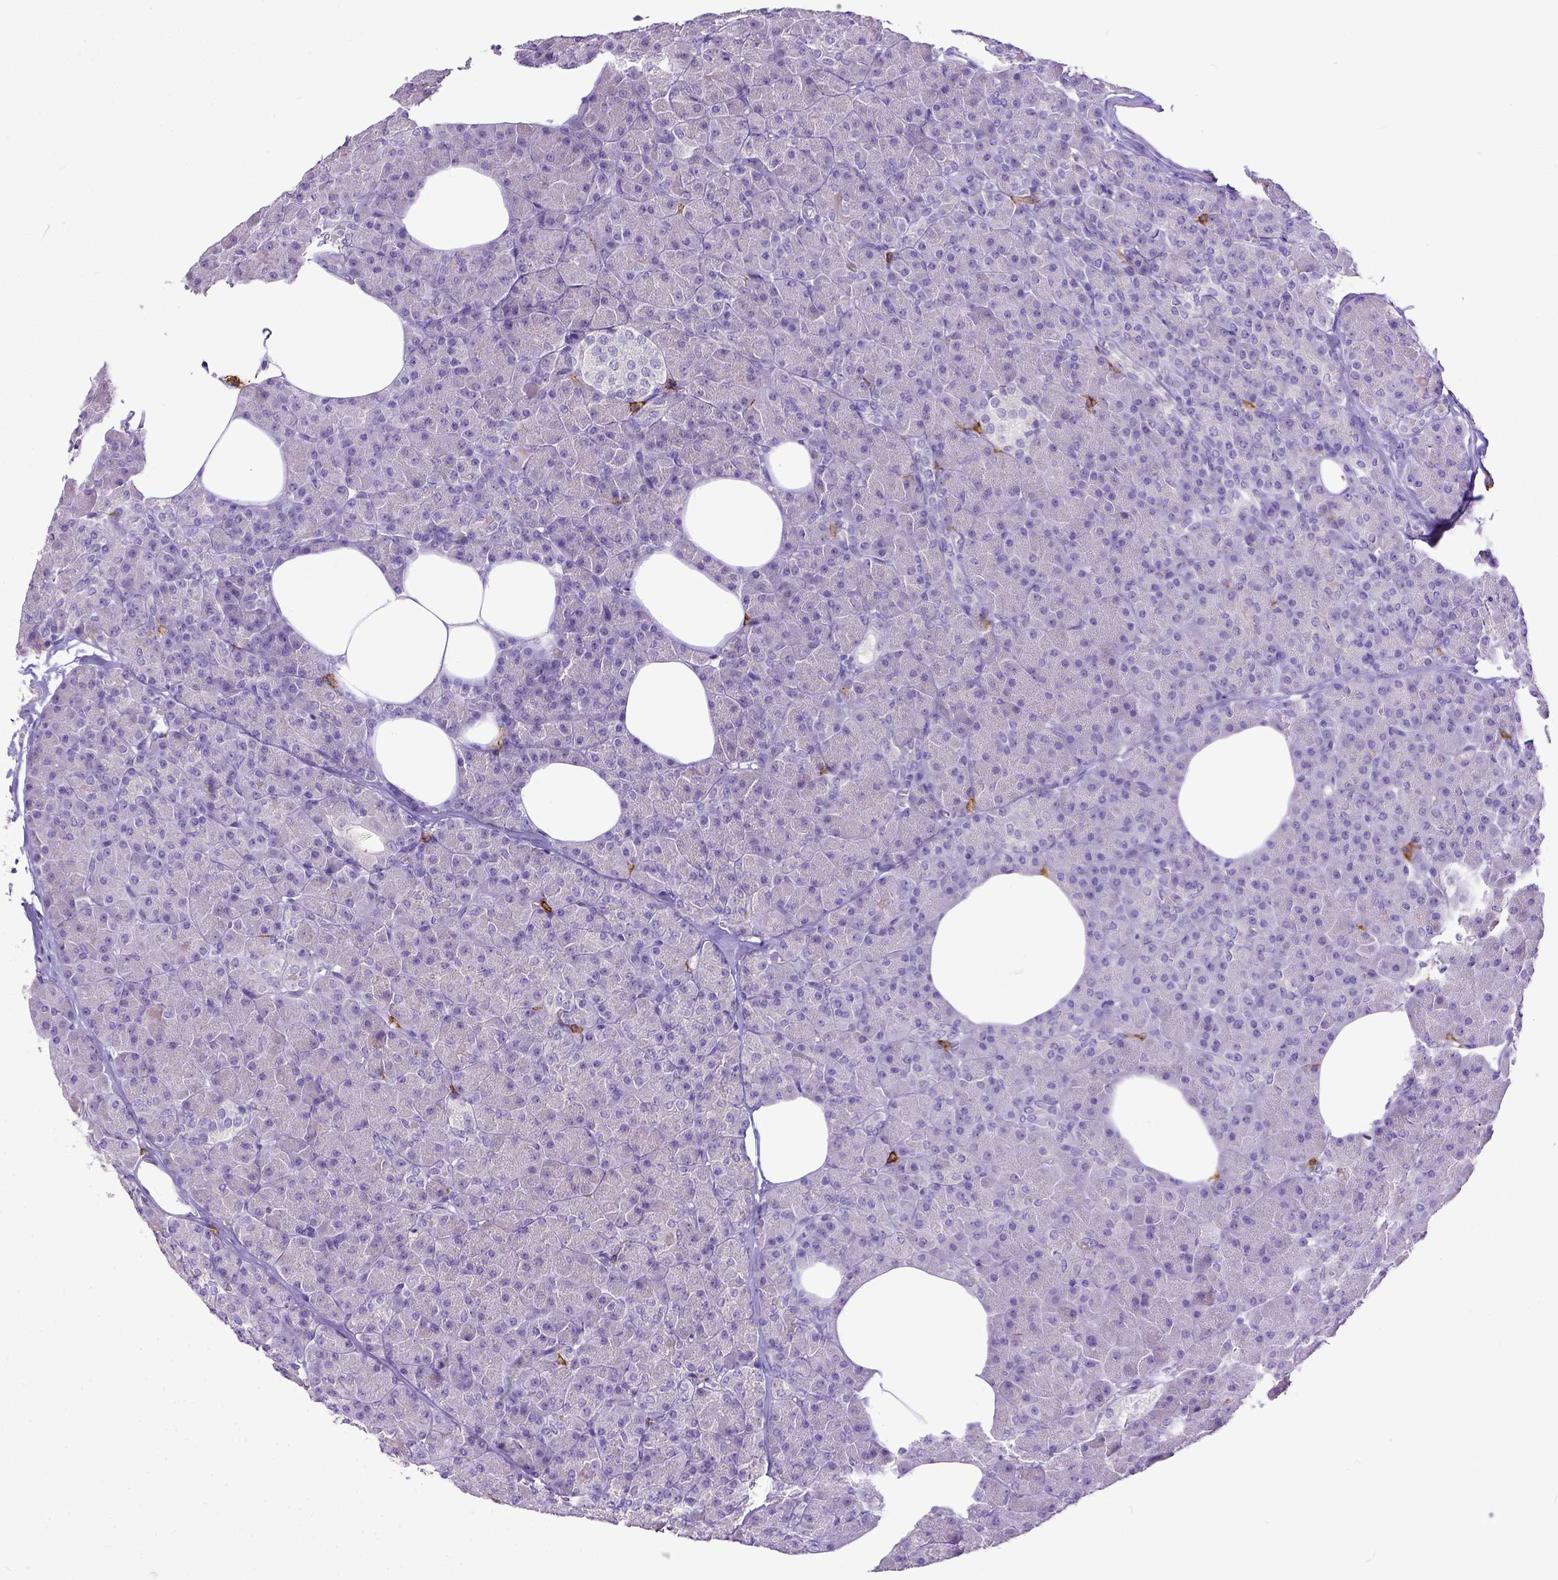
{"staining": {"intensity": "negative", "quantity": "none", "location": "none"}, "tissue": "pancreas", "cell_type": "Exocrine glandular cells", "image_type": "normal", "snomed": [{"axis": "morphology", "description": "Normal tissue, NOS"}, {"axis": "topography", "description": "Pancreas"}], "caption": "Immunohistochemical staining of unremarkable human pancreas exhibits no significant staining in exocrine glandular cells. (DAB immunohistochemistry (IHC), high magnification).", "gene": "KIT", "patient": {"sex": "female", "age": 45}}